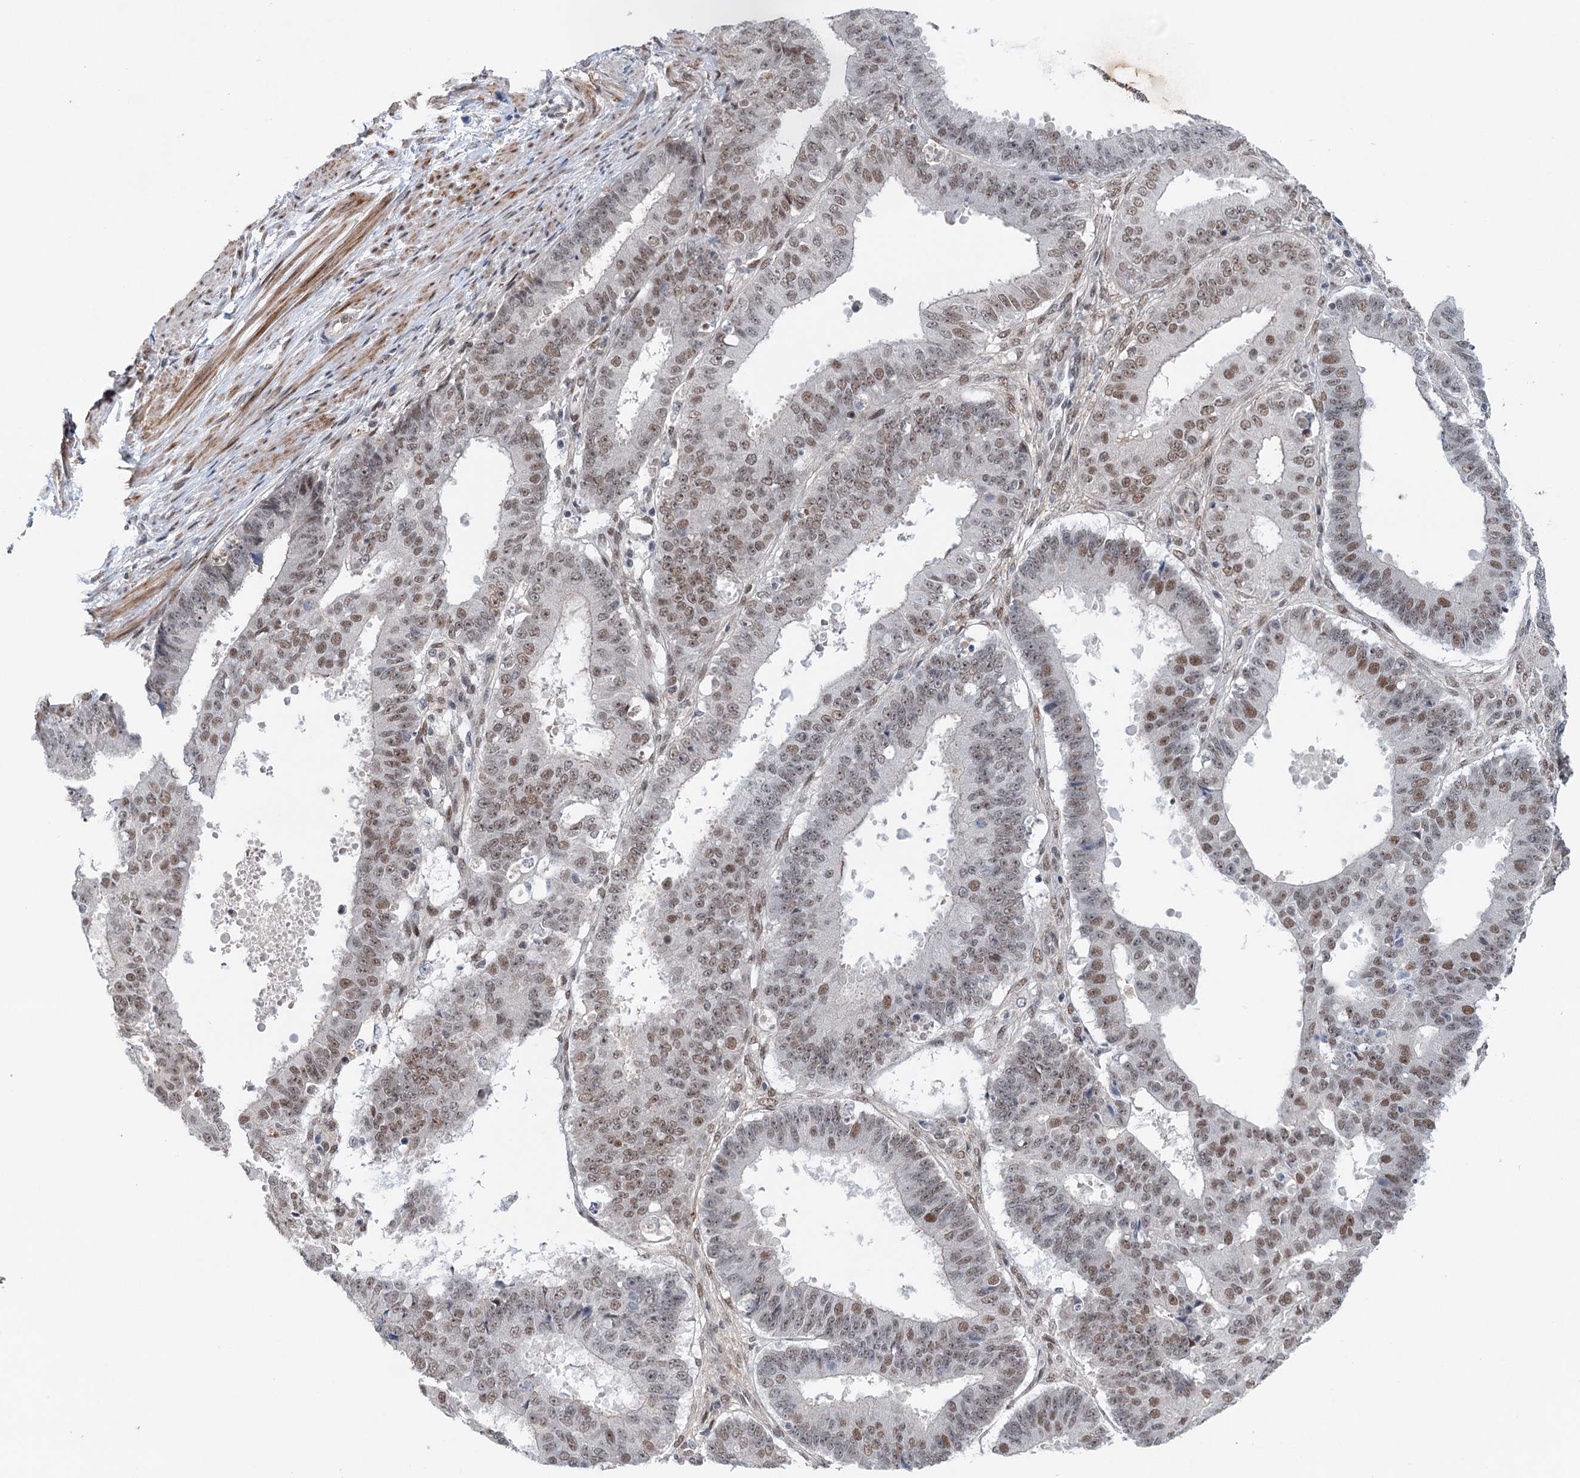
{"staining": {"intensity": "moderate", "quantity": "25%-75%", "location": "nuclear"}, "tissue": "ovarian cancer", "cell_type": "Tumor cells", "image_type": "cancer", "snomed": [{"axis": "morphology", "description": "Carcinoma, endometroid"}, {"axis": "topography", "description": "Appendix"}, {"axis": "topography", "description": "Ovary"}], "caption": "IHC photomicrograph of neoplastic tissue: human ovarian endometroid carcinoma stained using IHC reveals medium levels of moderate protein expression localized specifically in the nuclear of tumor cells, appearing as a nuclear brown color.", "gene": "FAM53A", "patient": {"sex": "female", "age": 42}}